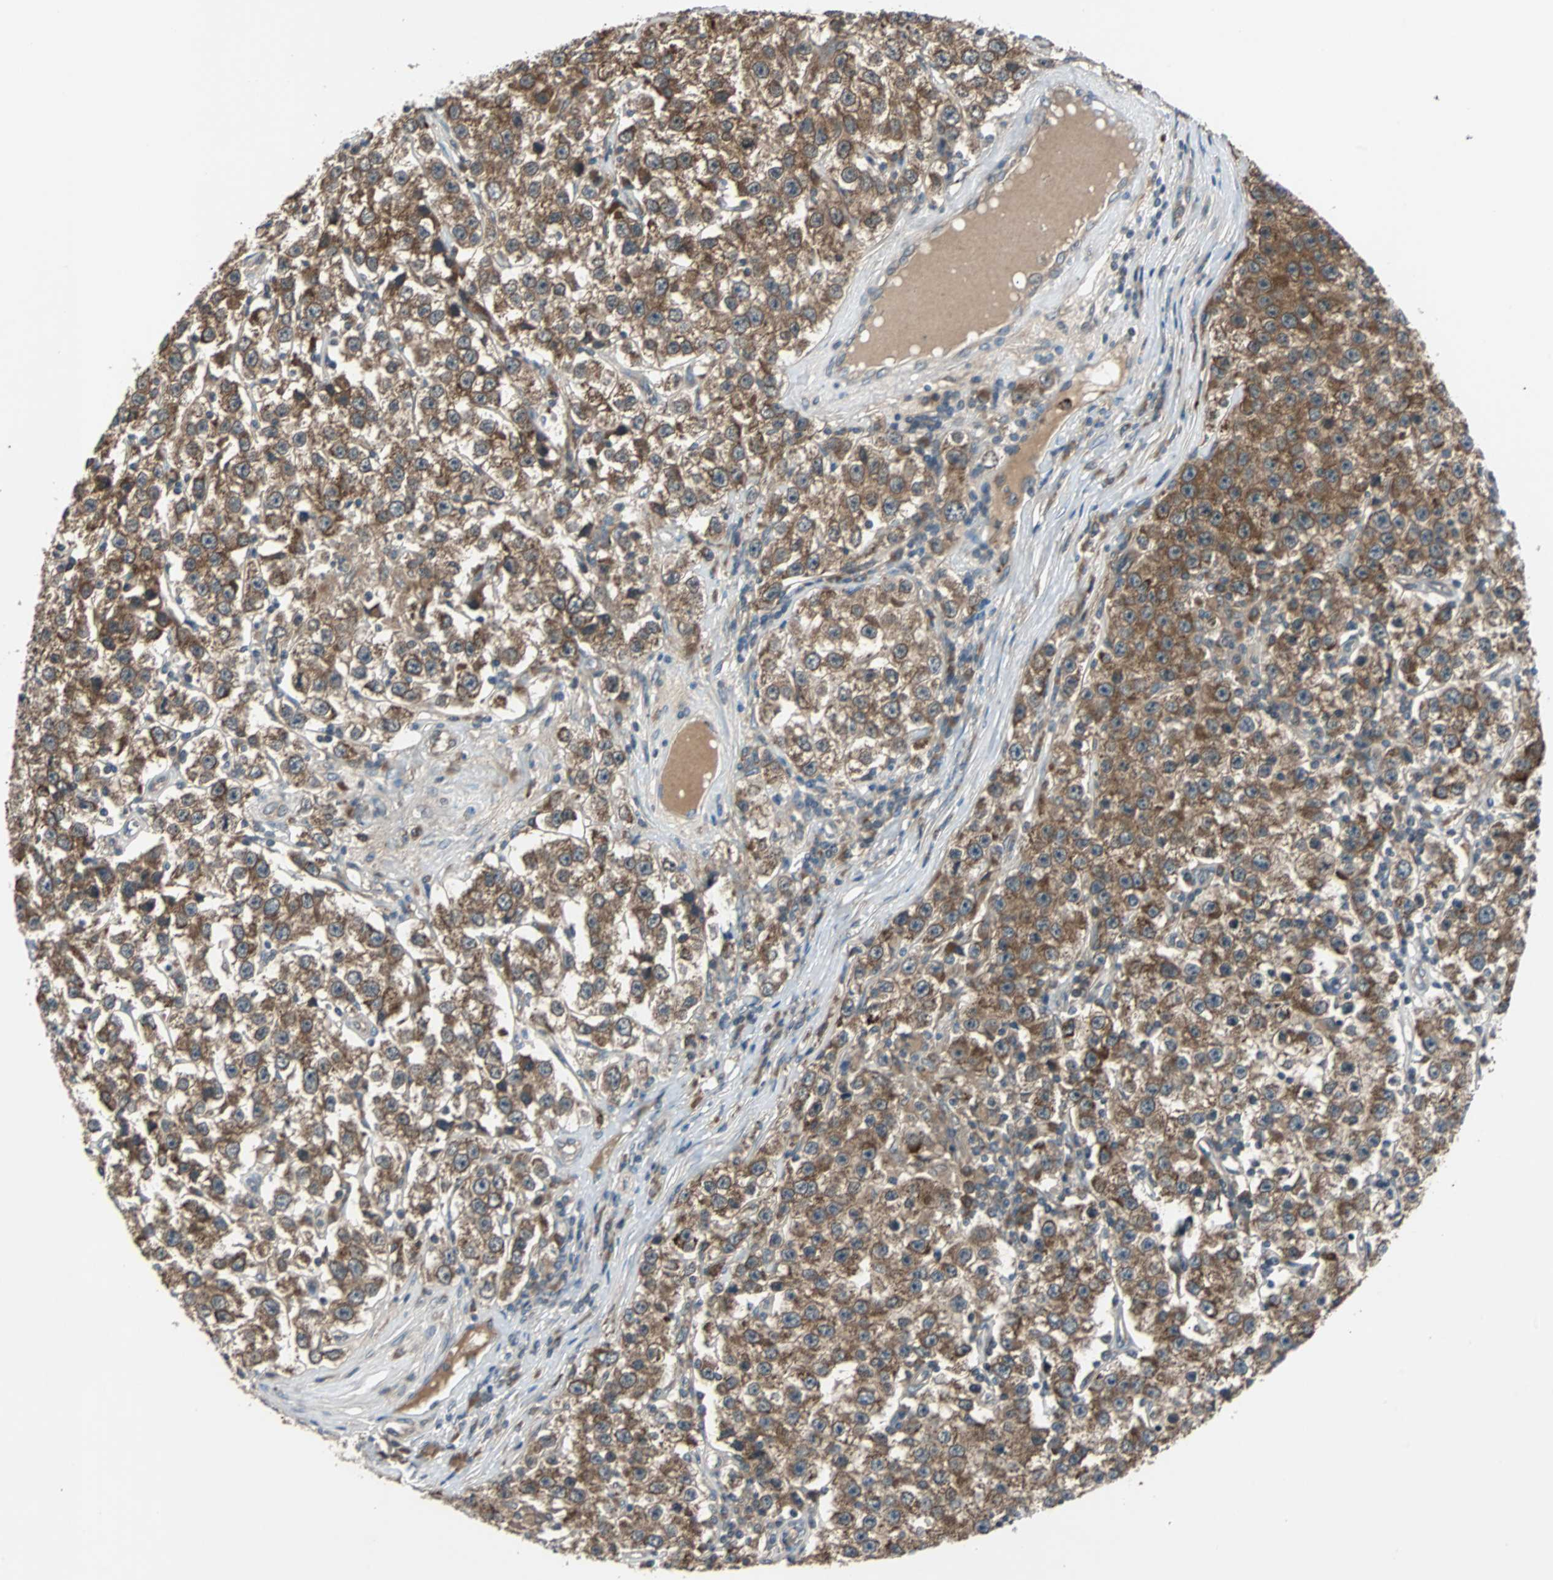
{"staining": {"intensity": "moderate", "quantity": ">75%", "location": "cytoplasmic/membranous"}, "tissue": "testis cancer", "cell_type": "Tumor cells", "image_type": "cancer", "snomed": [{"axis": "morphology", "description": "Seminoma, NOS"}, {"axis": "topography", "description": "Testis"}], "caption": "Protein positivity by immunohistochemistry displays moderate cytoplasmic/membranous expression in approximately >75% of tumor cells in testis cancer (seminoma).", "gene": "ARF1", "patient": {"sex": "male", "age": 52}}